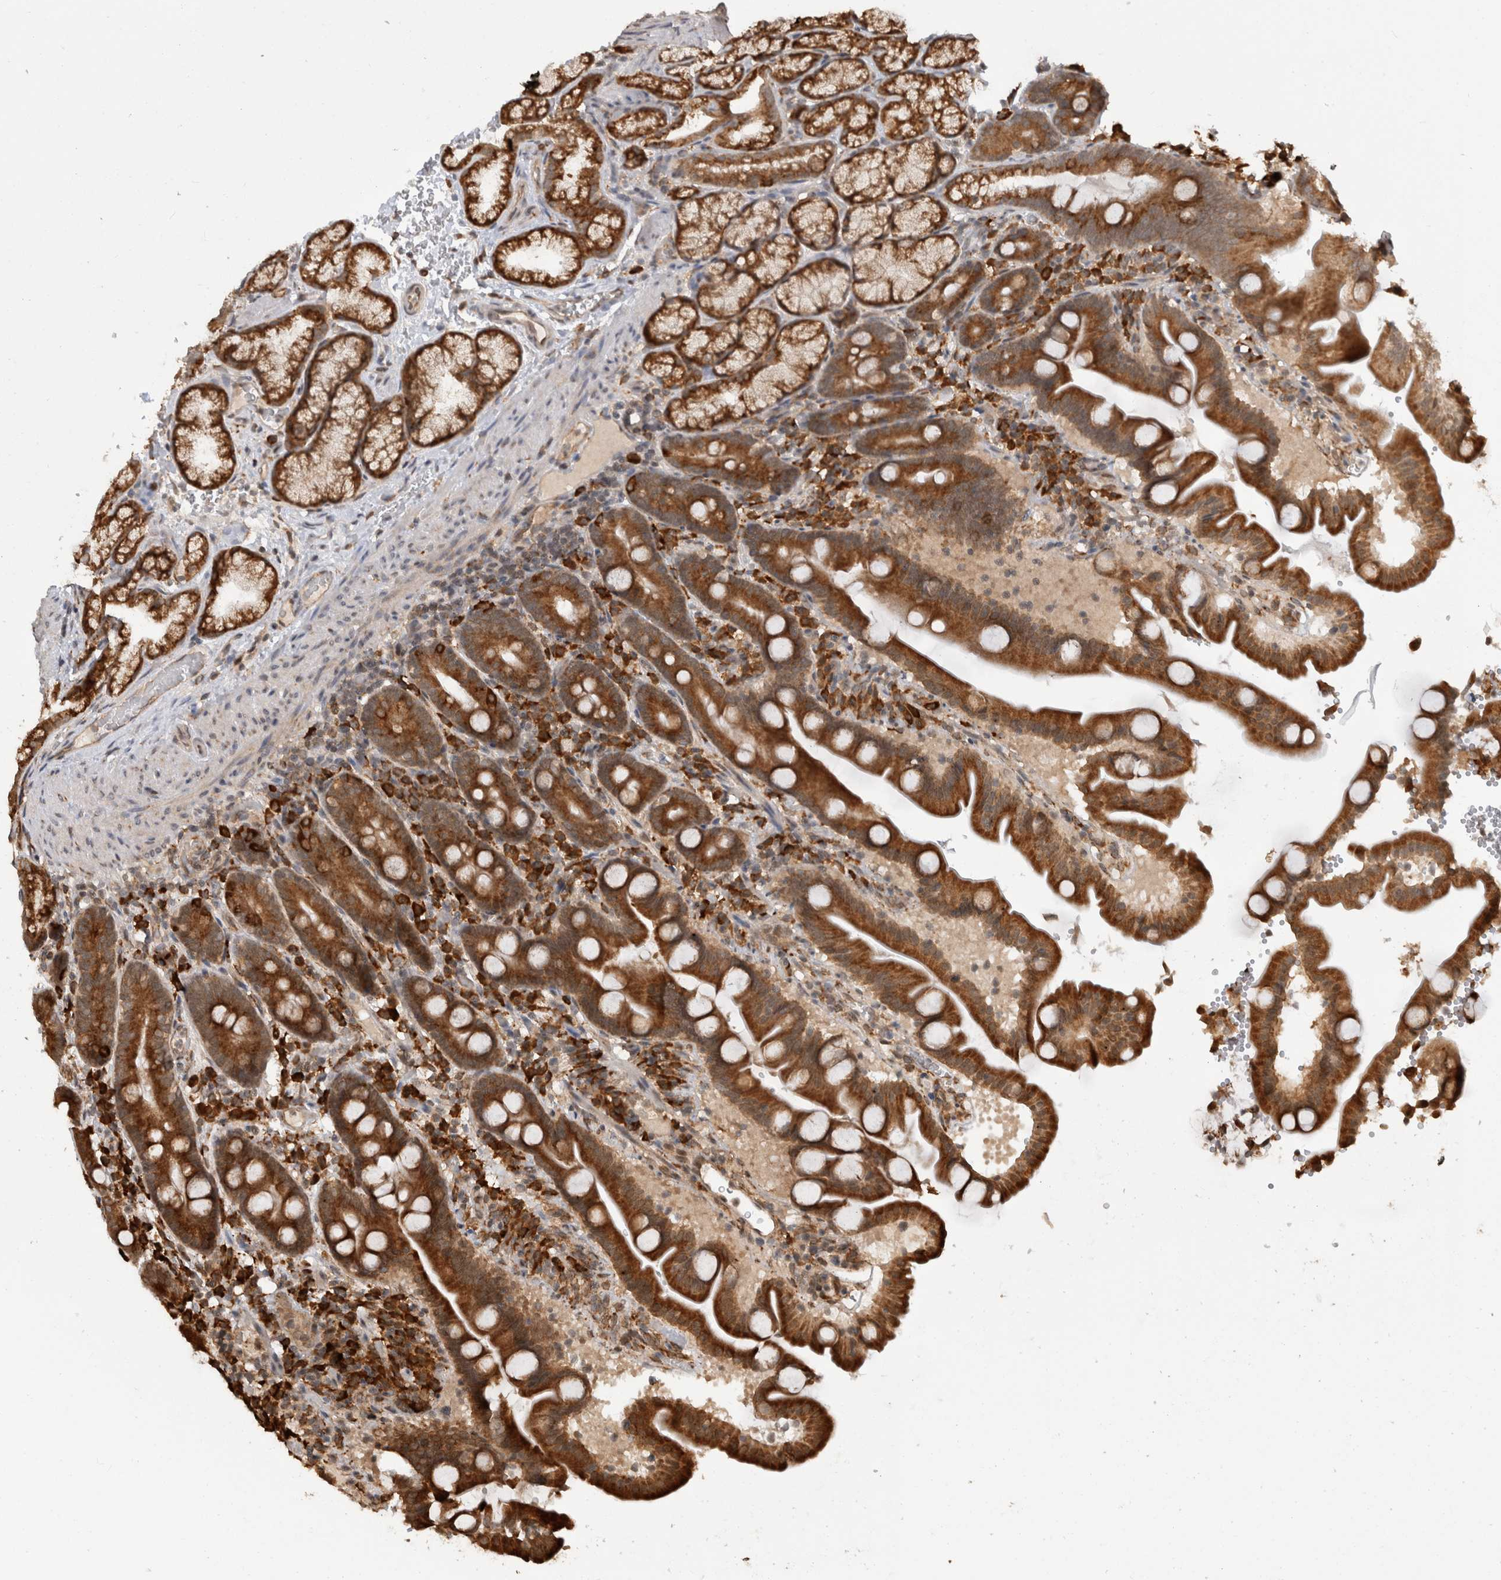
{"staining": {"intensity": "strong", "quantity": ">75%", "location": "cytoplasmic/membranous"}, "tissue": "duodenum", "cell_type": "Glandular cells", "image_type": "normal", "snomed": [{"axis": "morphology", "description": "Normal tissue, NOS"}, {"axis": "topography", "description": "Duodenum"}], "caption": "This is a histology image of immunohistochemistry staining of benign duodenum, which shows strong positivity in the cytoplasmic/membranous of glandular cells.", "gene": "MS4A7", "patient": {"sex": "male", "age": 54}}